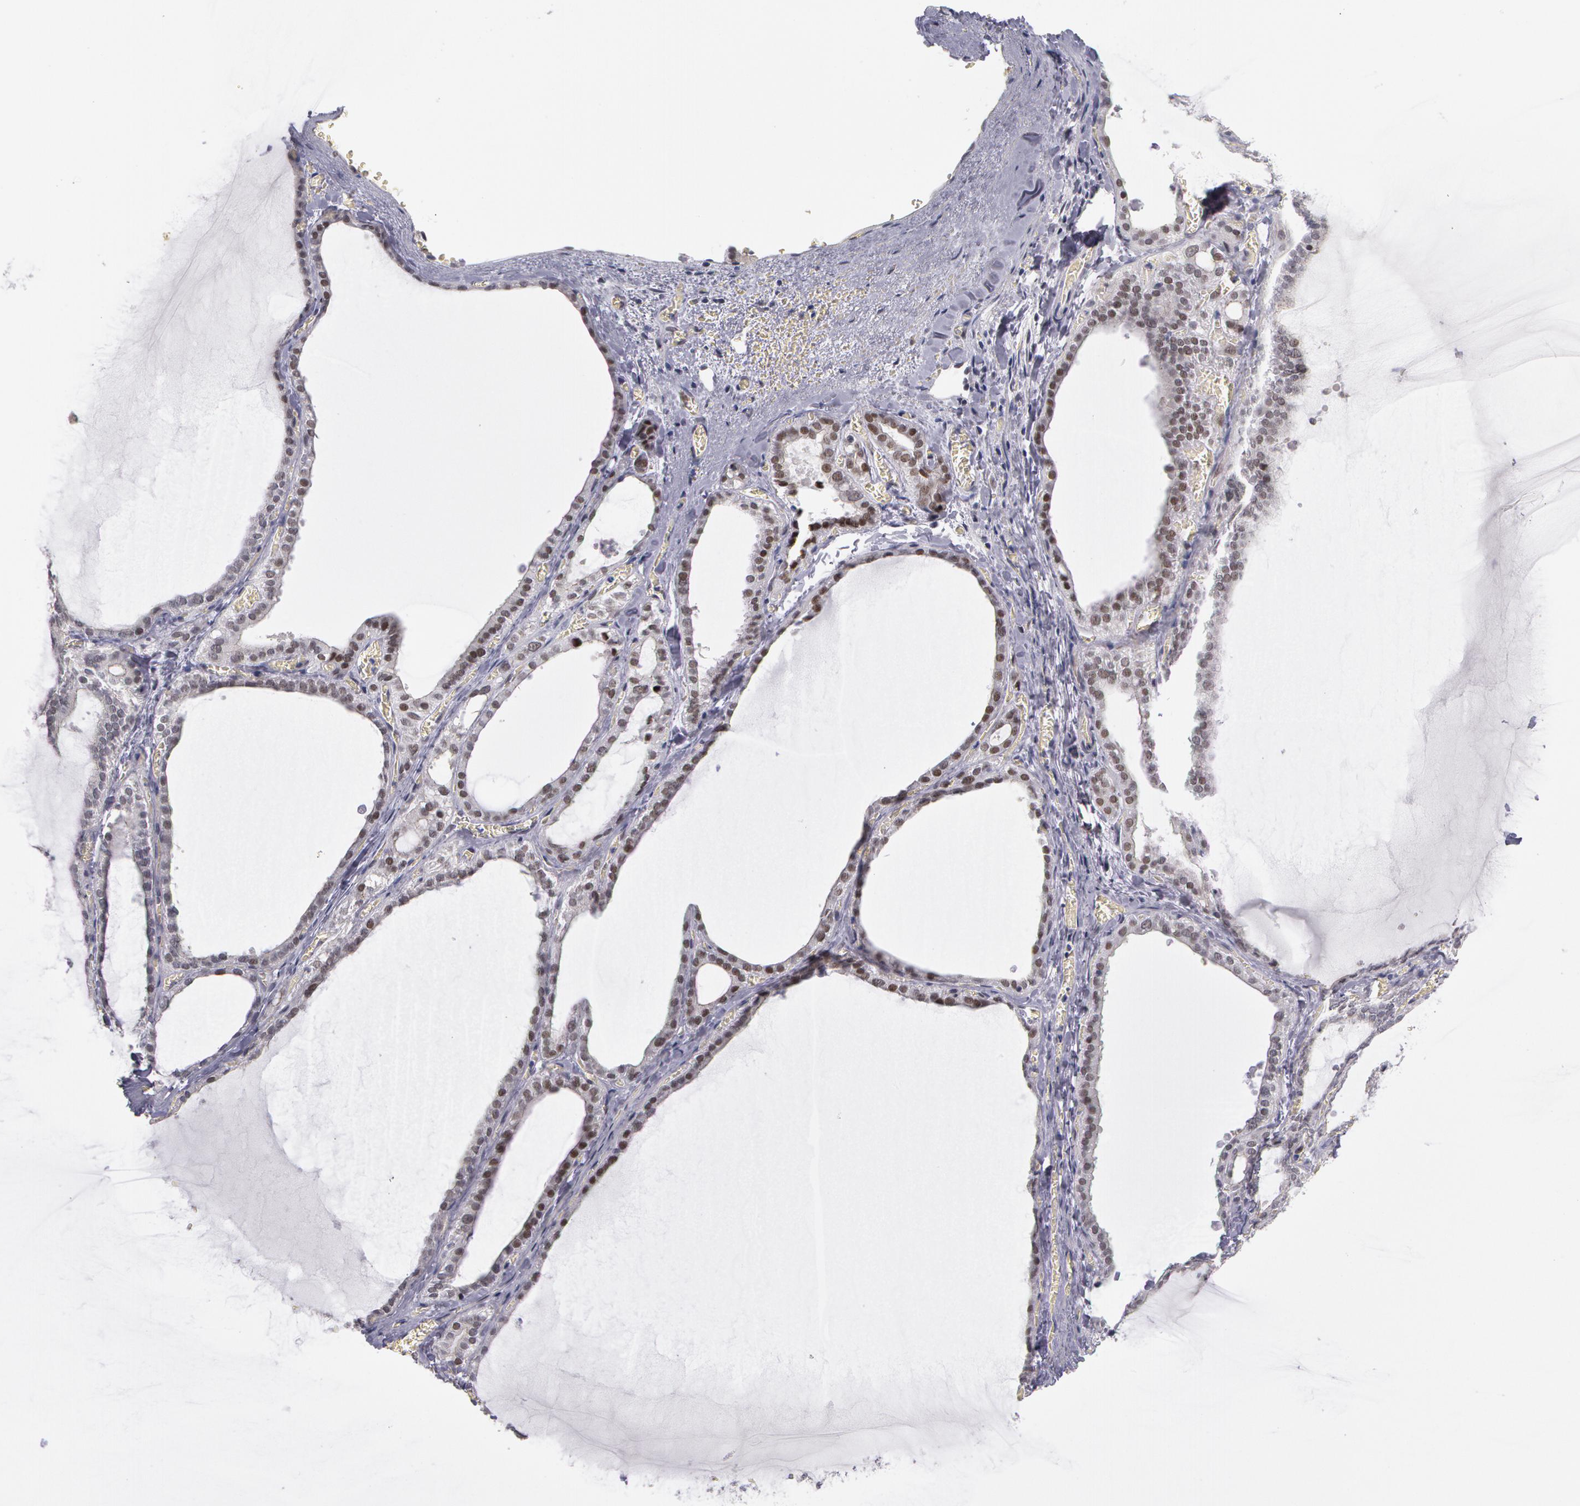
{"staining": {"intensity": "weak", "quantity": "25%-75%", "location": "nuclear"}, "tissue": "thyroid gland", "cell_type": "Glandular cells", "image_type": "normal", "snomed": [{"axis": "morphology", "description": "Normal tissue, NOS"}, {"axis": "topography", "description": "Thyroid gland"}], "caption": "Immunohistochemistry of unremarkable human thyroid gland exhibits low levels of weak nuclear staining in approximately 25%-75% of glandular cells. Ihc stains the protein of interest in brown and the nuclei are stained blue.", "gene": "PRICKLE1", "patient": {"sex": "female", "age": 55}}